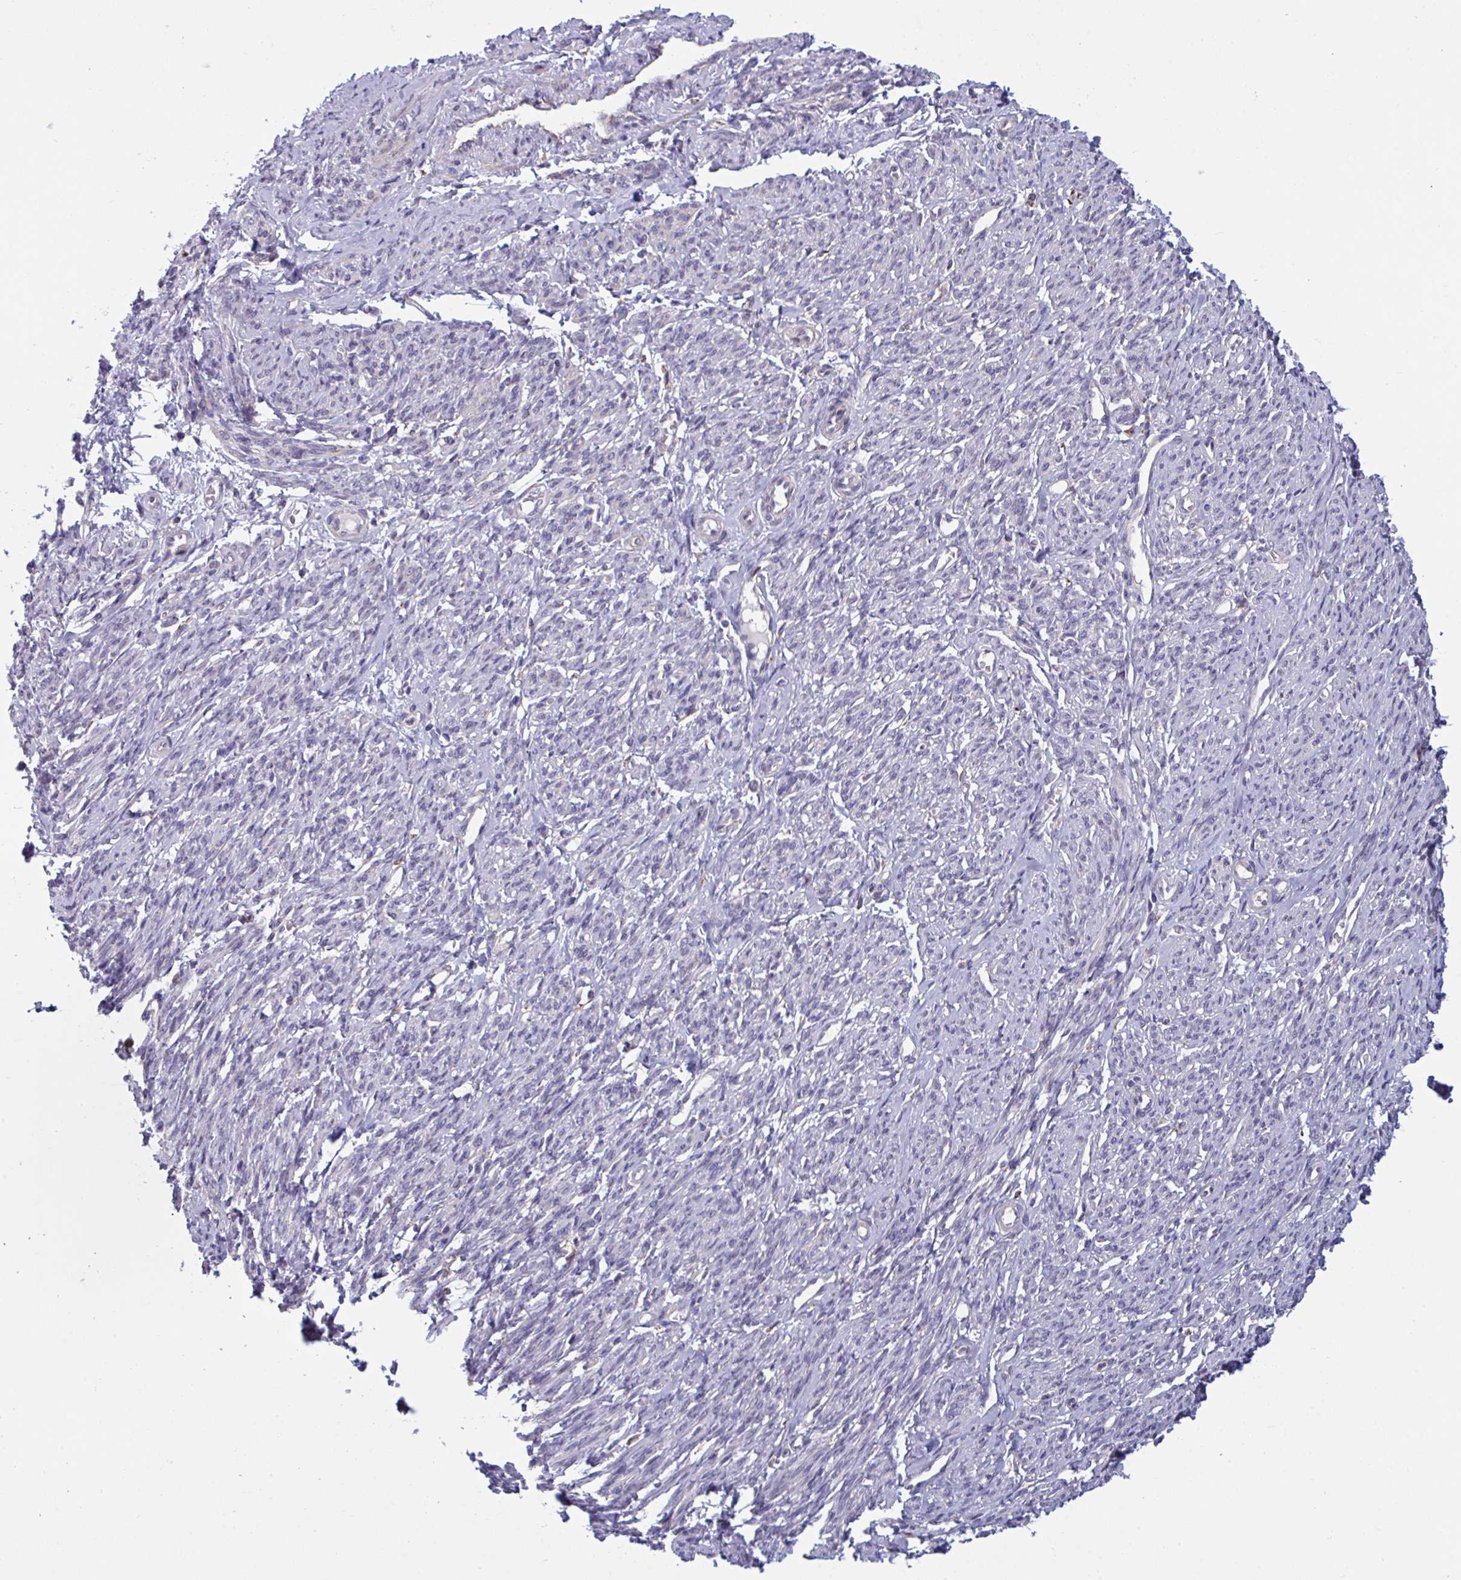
{"staining": {"intensity": "weak", "quantity": "25%-75%", "location": "cytoplasmic/membranous"}, "tissue": "smooth muscle", "cell_type": "Smooth muscle cells", "image_type": "normal", "snomed": [{"axis": "morphology", "description": "Normal tissue, NOS"}, {"axis": "topography", "description": "Smooth muscle"}], "caption": "IHC image of normal smooth muscle stained for a protein (brown), which displays low levels of weak cytoplasmic/membranous positivity in about 25%-75% of smooth muscle cells.", "gene": "MYMK", "patient": {"sex": "female", "age": 65}}